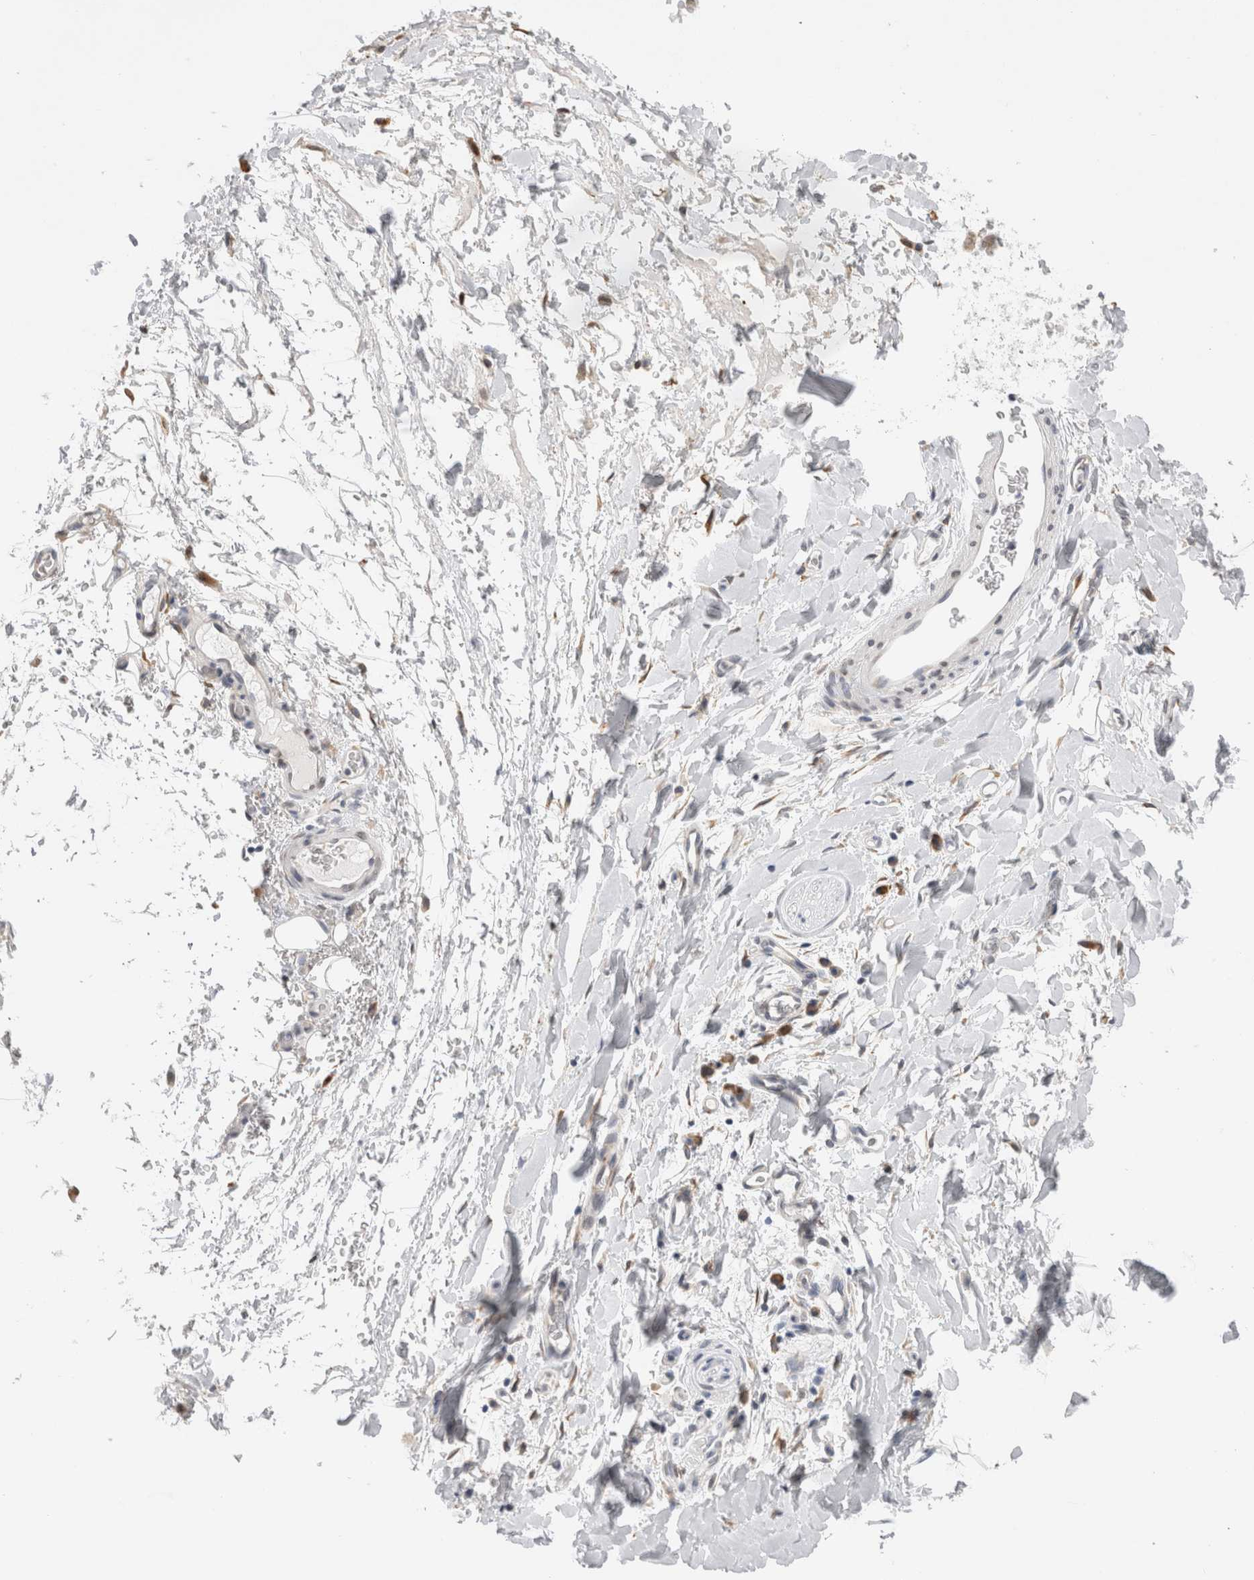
{"staining": {"intensity": "negative", "quantity": "none", "location": "none"}, "tissue": "adipose tissue", "cell_type": "Adipocytes", "image_type": "normal", "snomed": [{"axis": "morphology", "description": "Normal tissue, NOS"}, {"axis": "morphology", "description": "Adenocarcinoma, NOS"}, {"axis": "topography", "description": "Esophagus"}], "caption": "The micrograph demonstrates no significant staining in adipocytes of adipose tissue. The staining is performed using DAB brown chromogen with nuclei counter-stained in using hematoxylin.", "gene": "VCPIP1", "patient": {"sex": "male", "age": 62}}